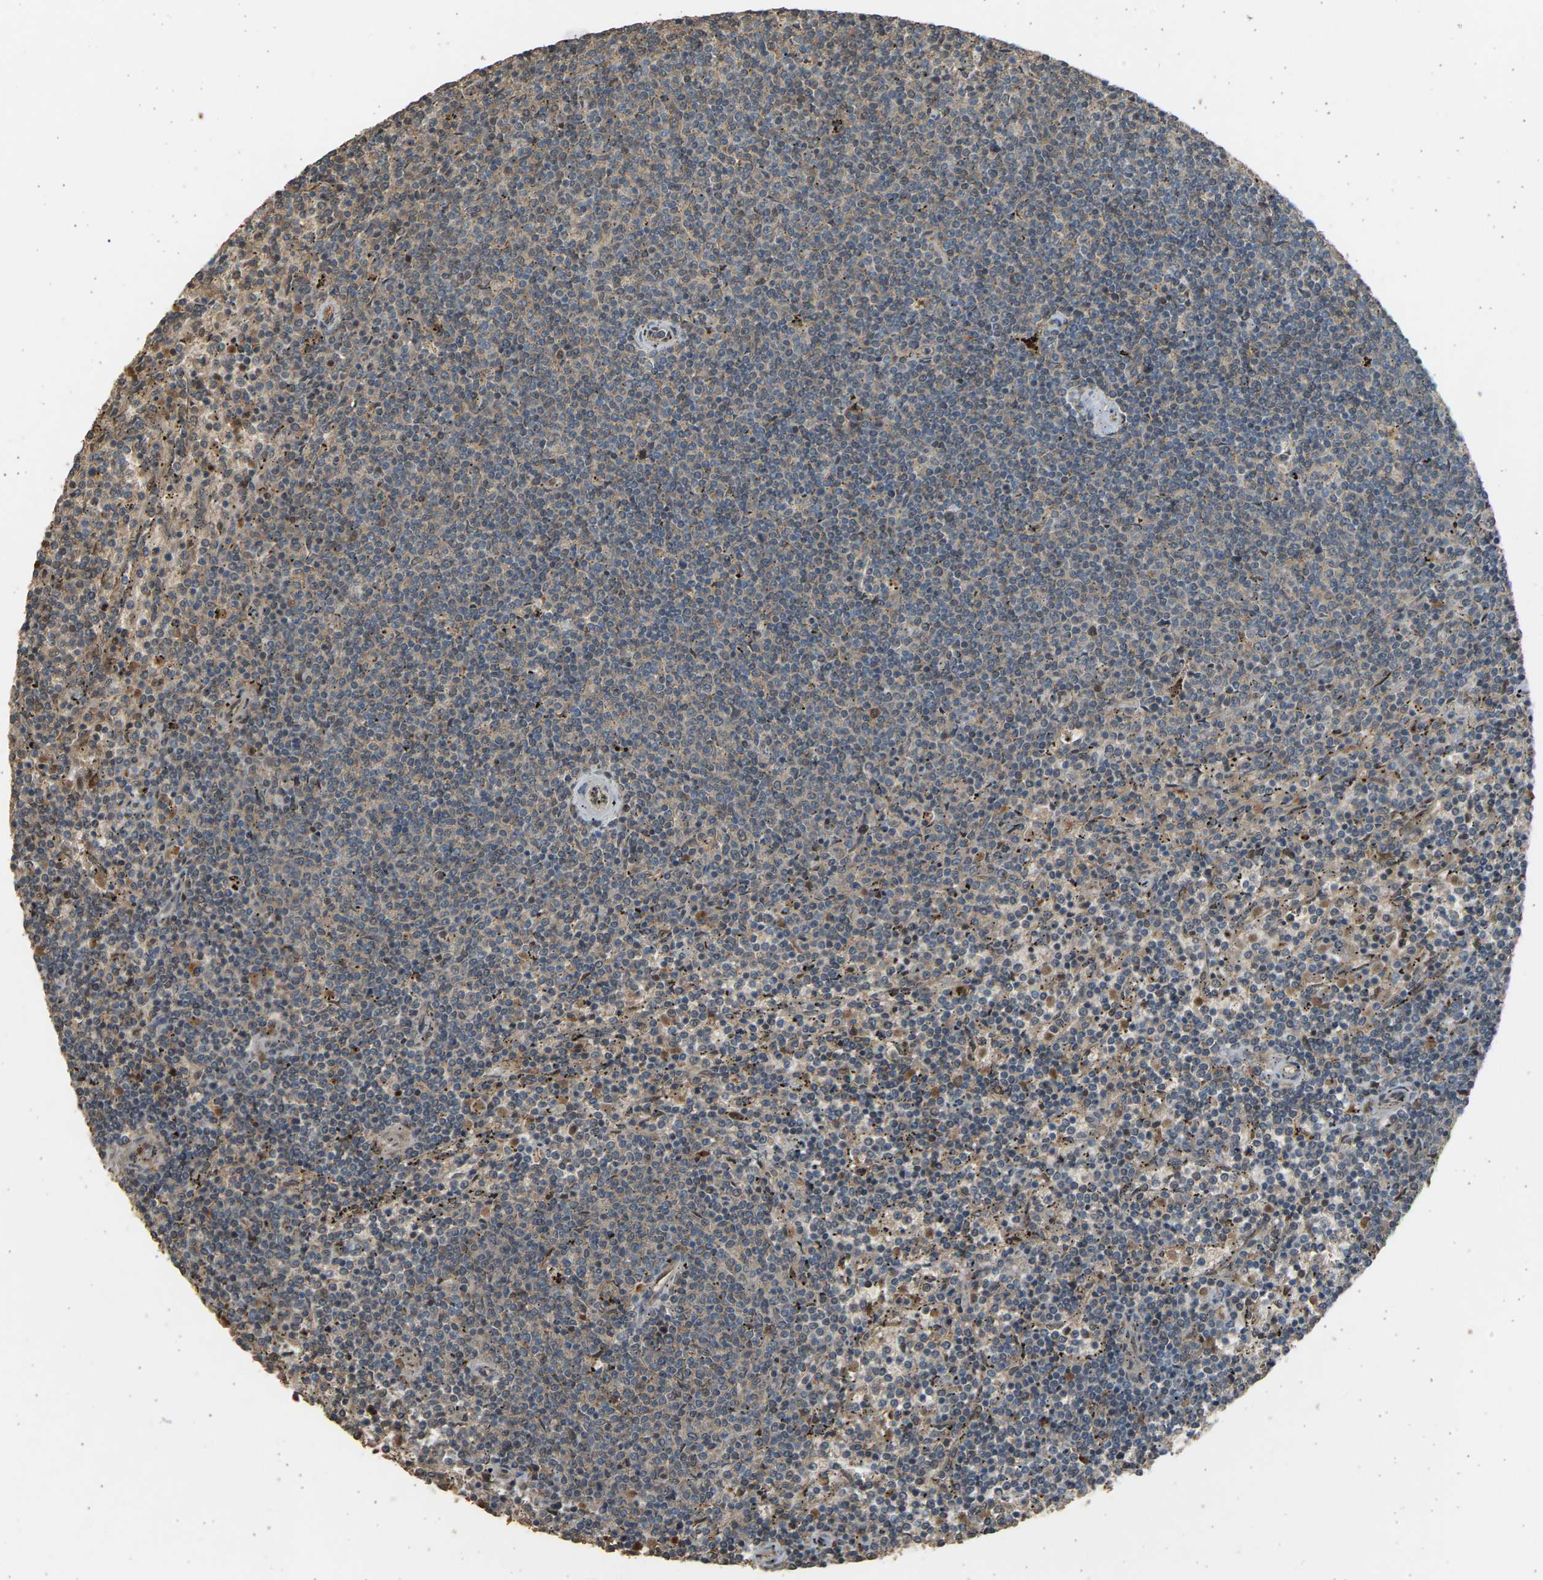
{"staining": {"intensity": "weak", "quantity": "25%-75%", "location": "cytoplasmic/membranous"}, "tissue": "lymphoma", "cell_type": "Tumor cells", "image_type": "cancer", "snomed": [{"axis": "morphology", "description": "Malignant lymphoma, non-Hodgkin's type, Low grade"}, {"axis": "topography", "description": "Spleen"}], "caption": "IHC photomicrograph of lymphoma stained for a protein (brown), which exhibits low levels of weak cytoplasmic/membranous positivity in approximately 25%-75% of tumor cells.", "gene": "BIRC2", "patient": {"sex": "female", "age": 50}}